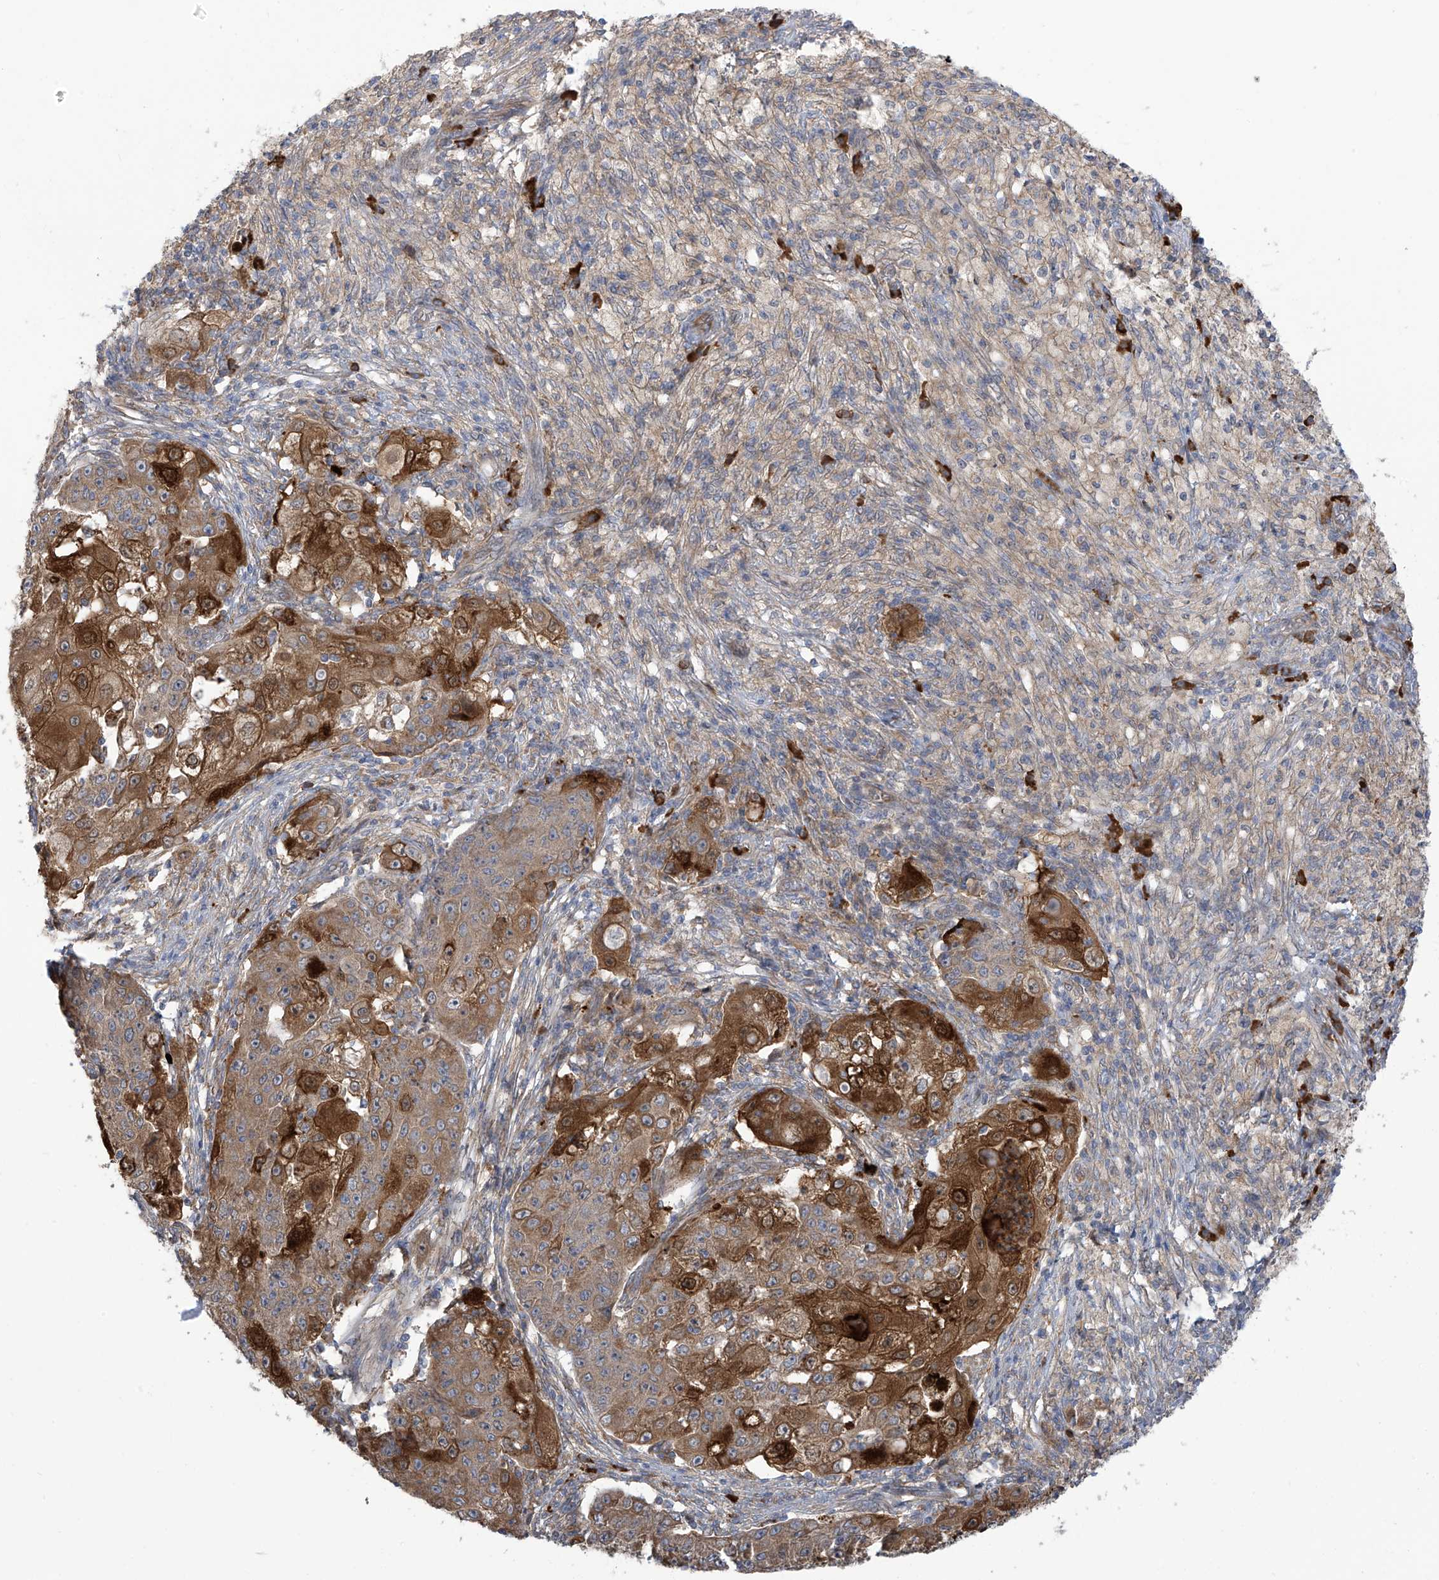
{"staining": {"intensity": "strong", "quantity": "25%-75%", "location": "cytoplasmic/membranous"}, "tissue": "ovarian cancer", "cell_type": "Tumor cells", "image_type": "cancer", "snomed": [{"axis": "morphology", "description": "Carcinoma, endometroid"}, {"axis": "topography", "description": "Ovary"}], "caption": "DAB immunohistochemical staining of human ovarian cancer displays strong cytoplasmic/membranous protein staining in approximately 25%-75% of tumor cells.", "gene": "KIAA1522", "patient": {"sex": "female", "age": 42}}